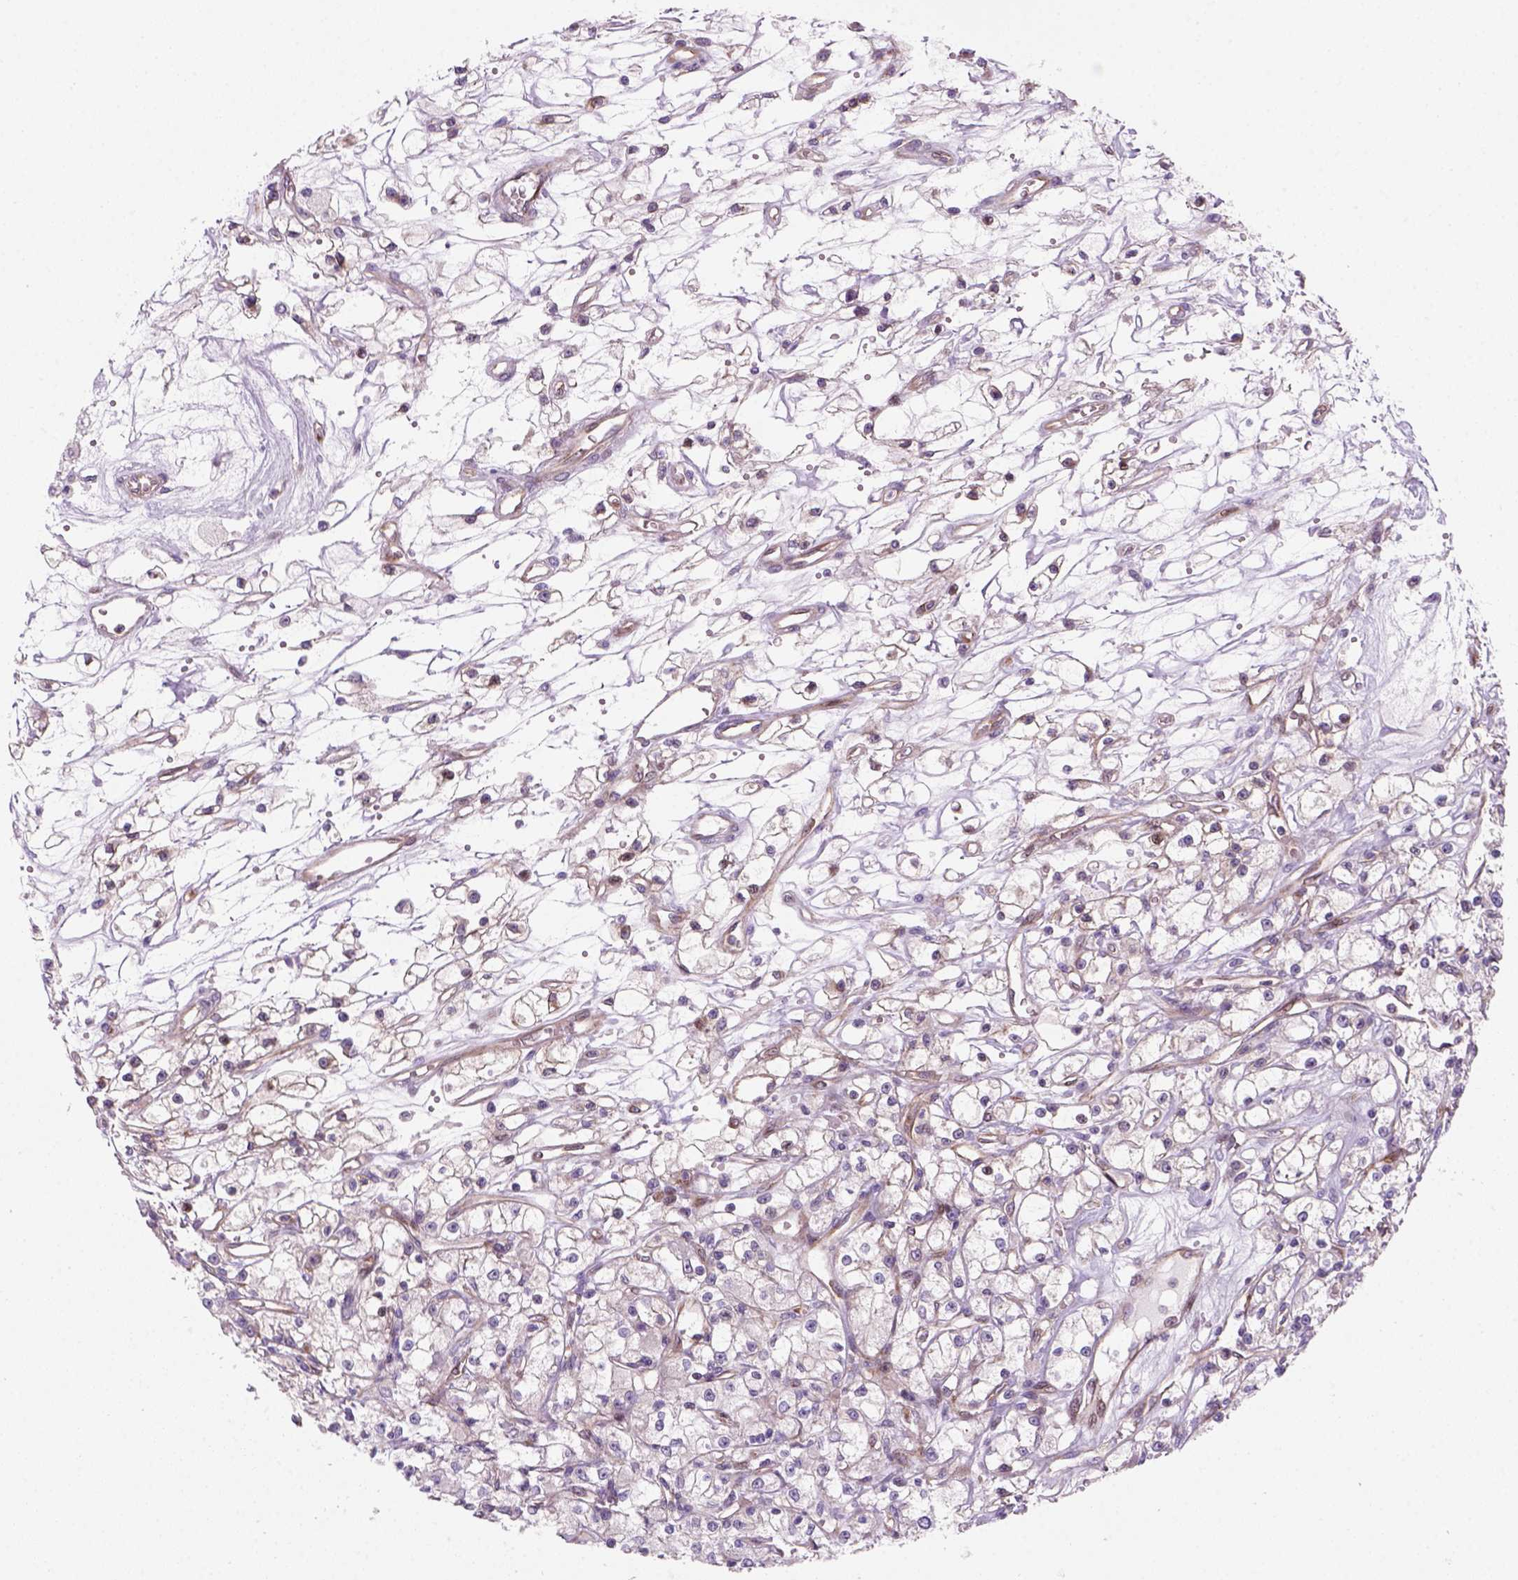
{"staining": {"intensity": "negative", "quantity": "none", "location": "none"}, "tissue": "renal cancer", "cell_type": "Tumor cells", "image_type": "cancer", "snomed": [{"axis": "morphology", "description": "Adenocarcinoma, NOS"}, {"axis": "topography", "description": "Kidney"}], "caption": "This is a micrograph of immunohistochemistry (IHC) staining of renal cancer, which shows no staining in tumor cells. (DAB IHC with hematoxylin counter stain).", "gene": "VSTM5", "patient": {"sex": "female", "age": 59}}